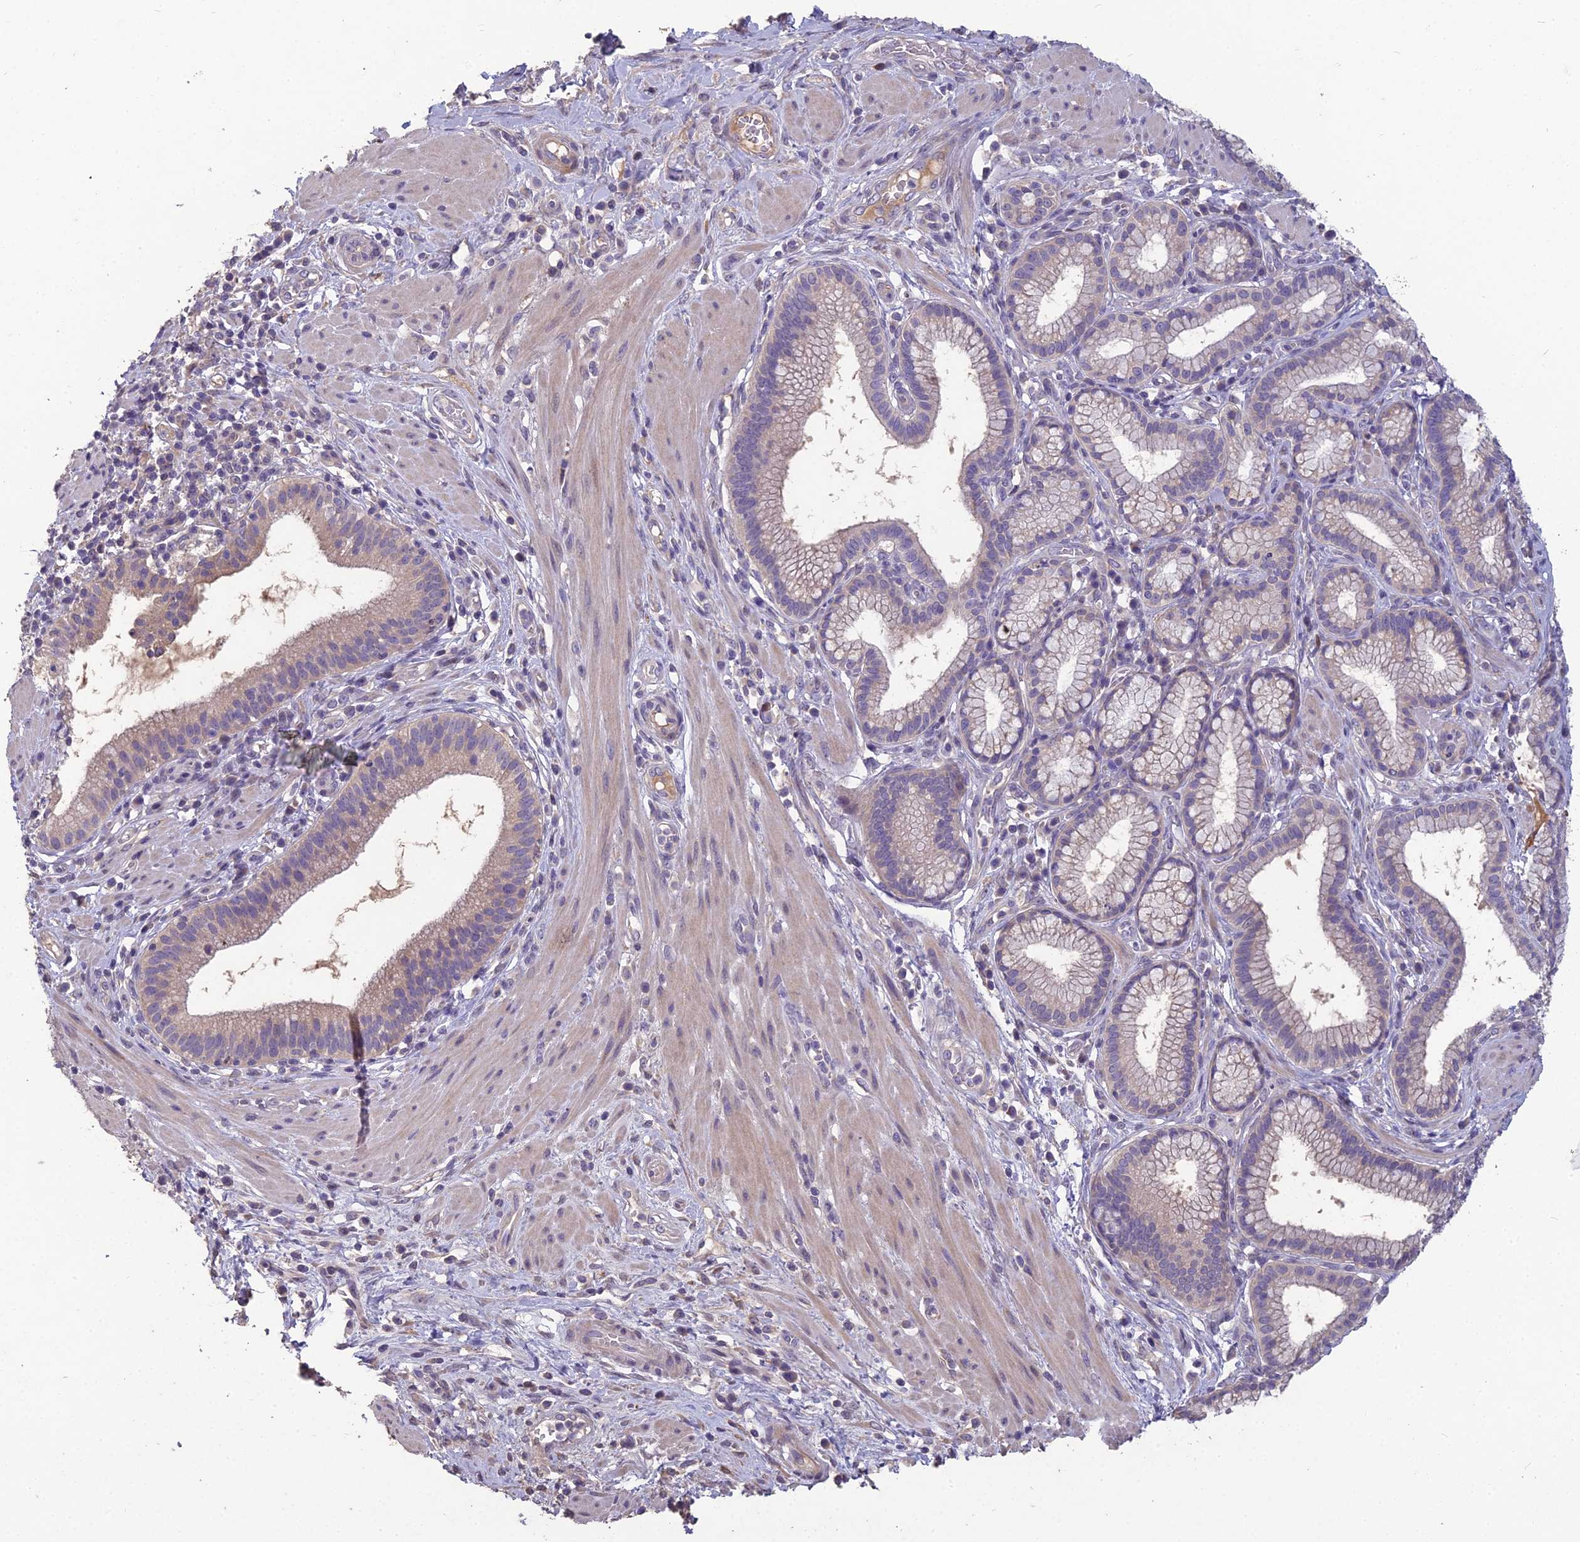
{"staining": {"intensity": "weak", "quantity": "25%-75%", "location": "cytoplasmic/membranous"}, "tissue": "pancreatic cancer", "cell_type": "Tumor cells", "image_type": "cancer", "snomed": [{"axis": "morphology", "description": "Adenocarcinoma, NOS"}, {"axis": "topography", "description": "Pancreas"}], "caption": "Pancreatic cancer stained with immunohistochemistry (IHC) displays weak cytoplasmic/membranous expression in about 25%-75% of tumor cells.", "gene": "CEACAM16", "patient": {"sex": "male", "age": 72}}